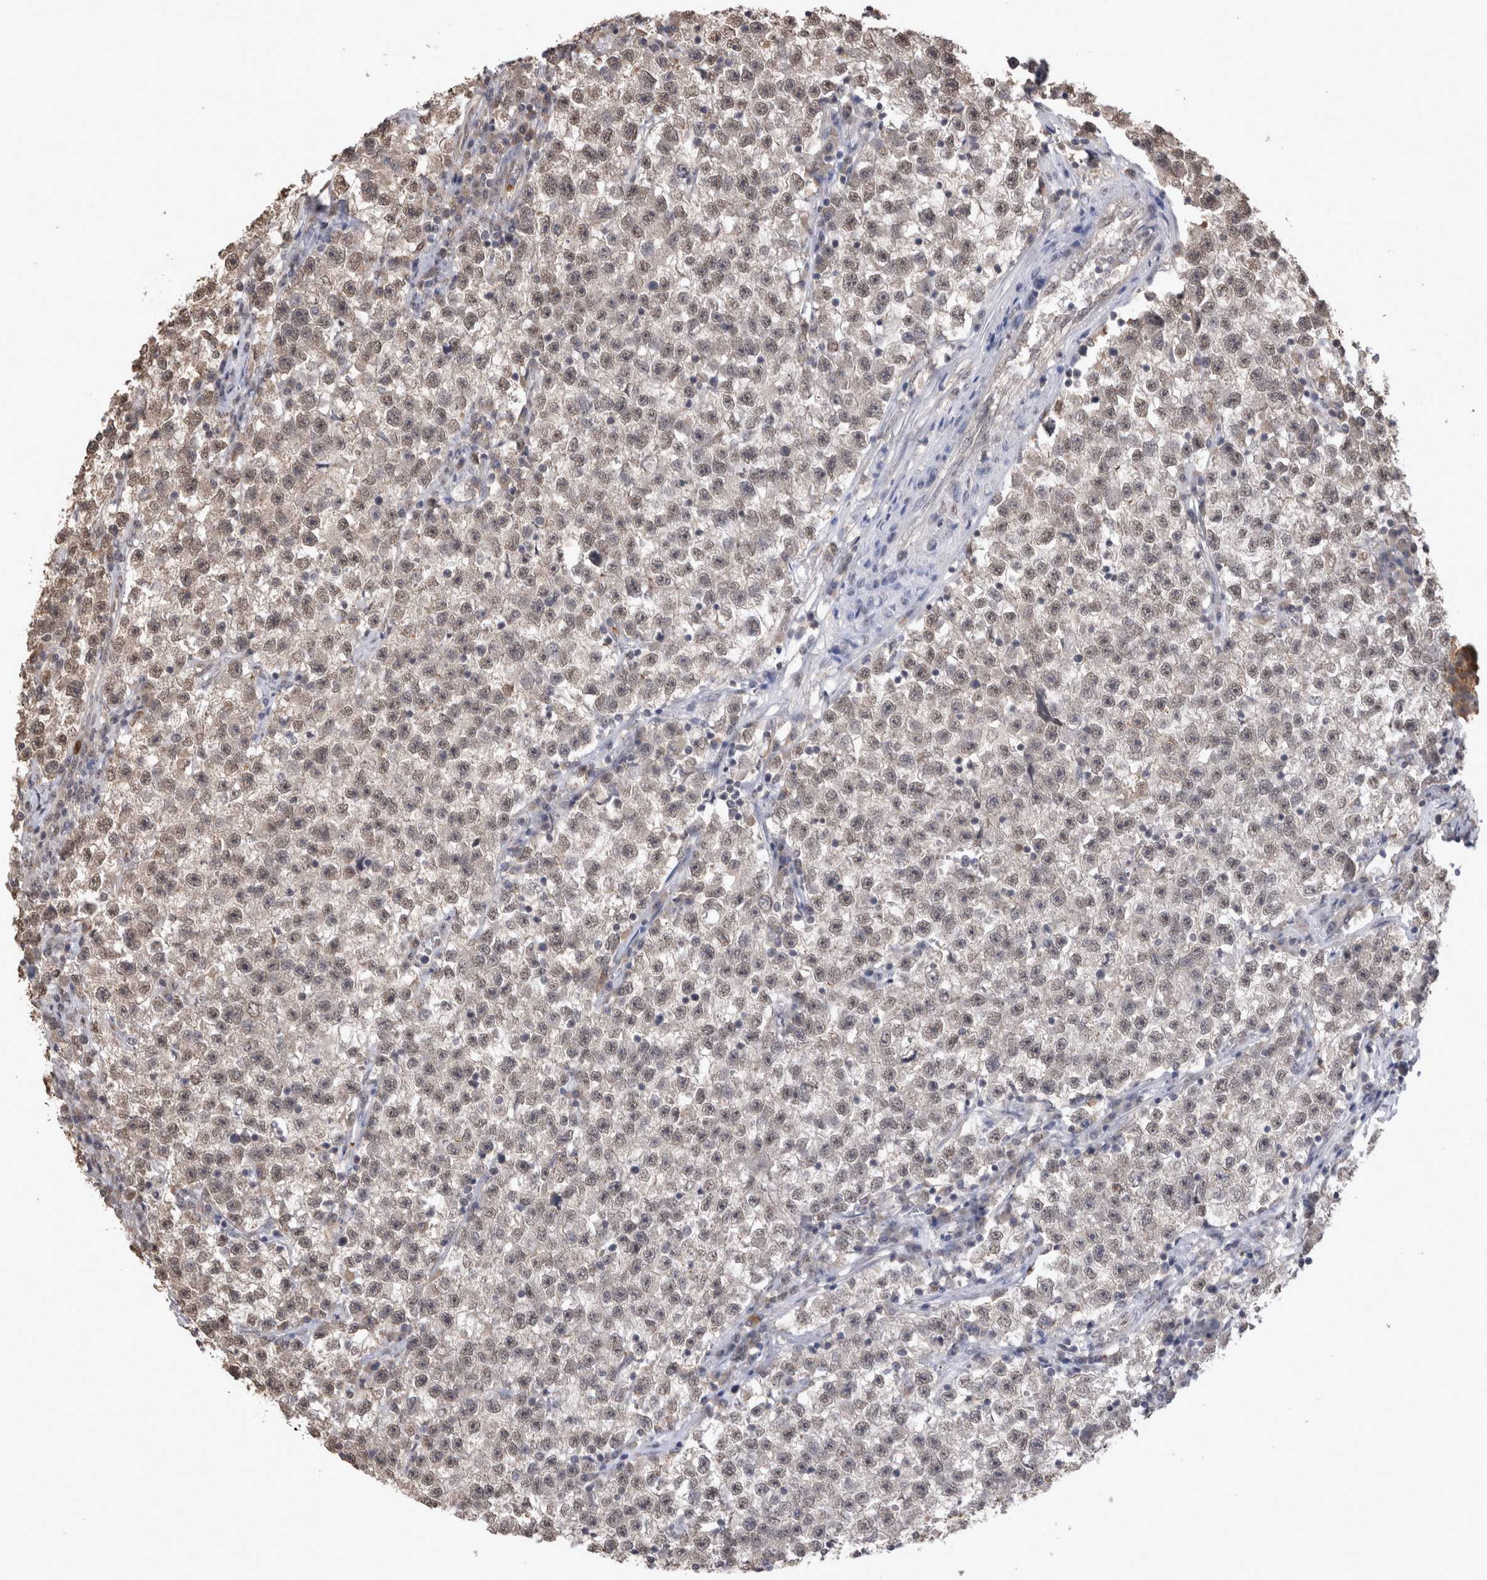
{"staining": {"intensity": "weak", "quantity": "25%-75%", "location": "nuclear"}, "tissue": "testis cancer", "cell_type": "Tumor cells", "image_type": "cancer", "snomed": [{"axis": "morphology", "description": "Seminoma, NOS"}, {"axis": "topography", "description": "Testis"}], "caption": "Protein expression analysis of testis cancer (seminoma) shows weak nuclear positivity in approximately 25%-75% of tumor cells.", "gene": "PAK4", "patient": {"sex": "male", "age": 22}}